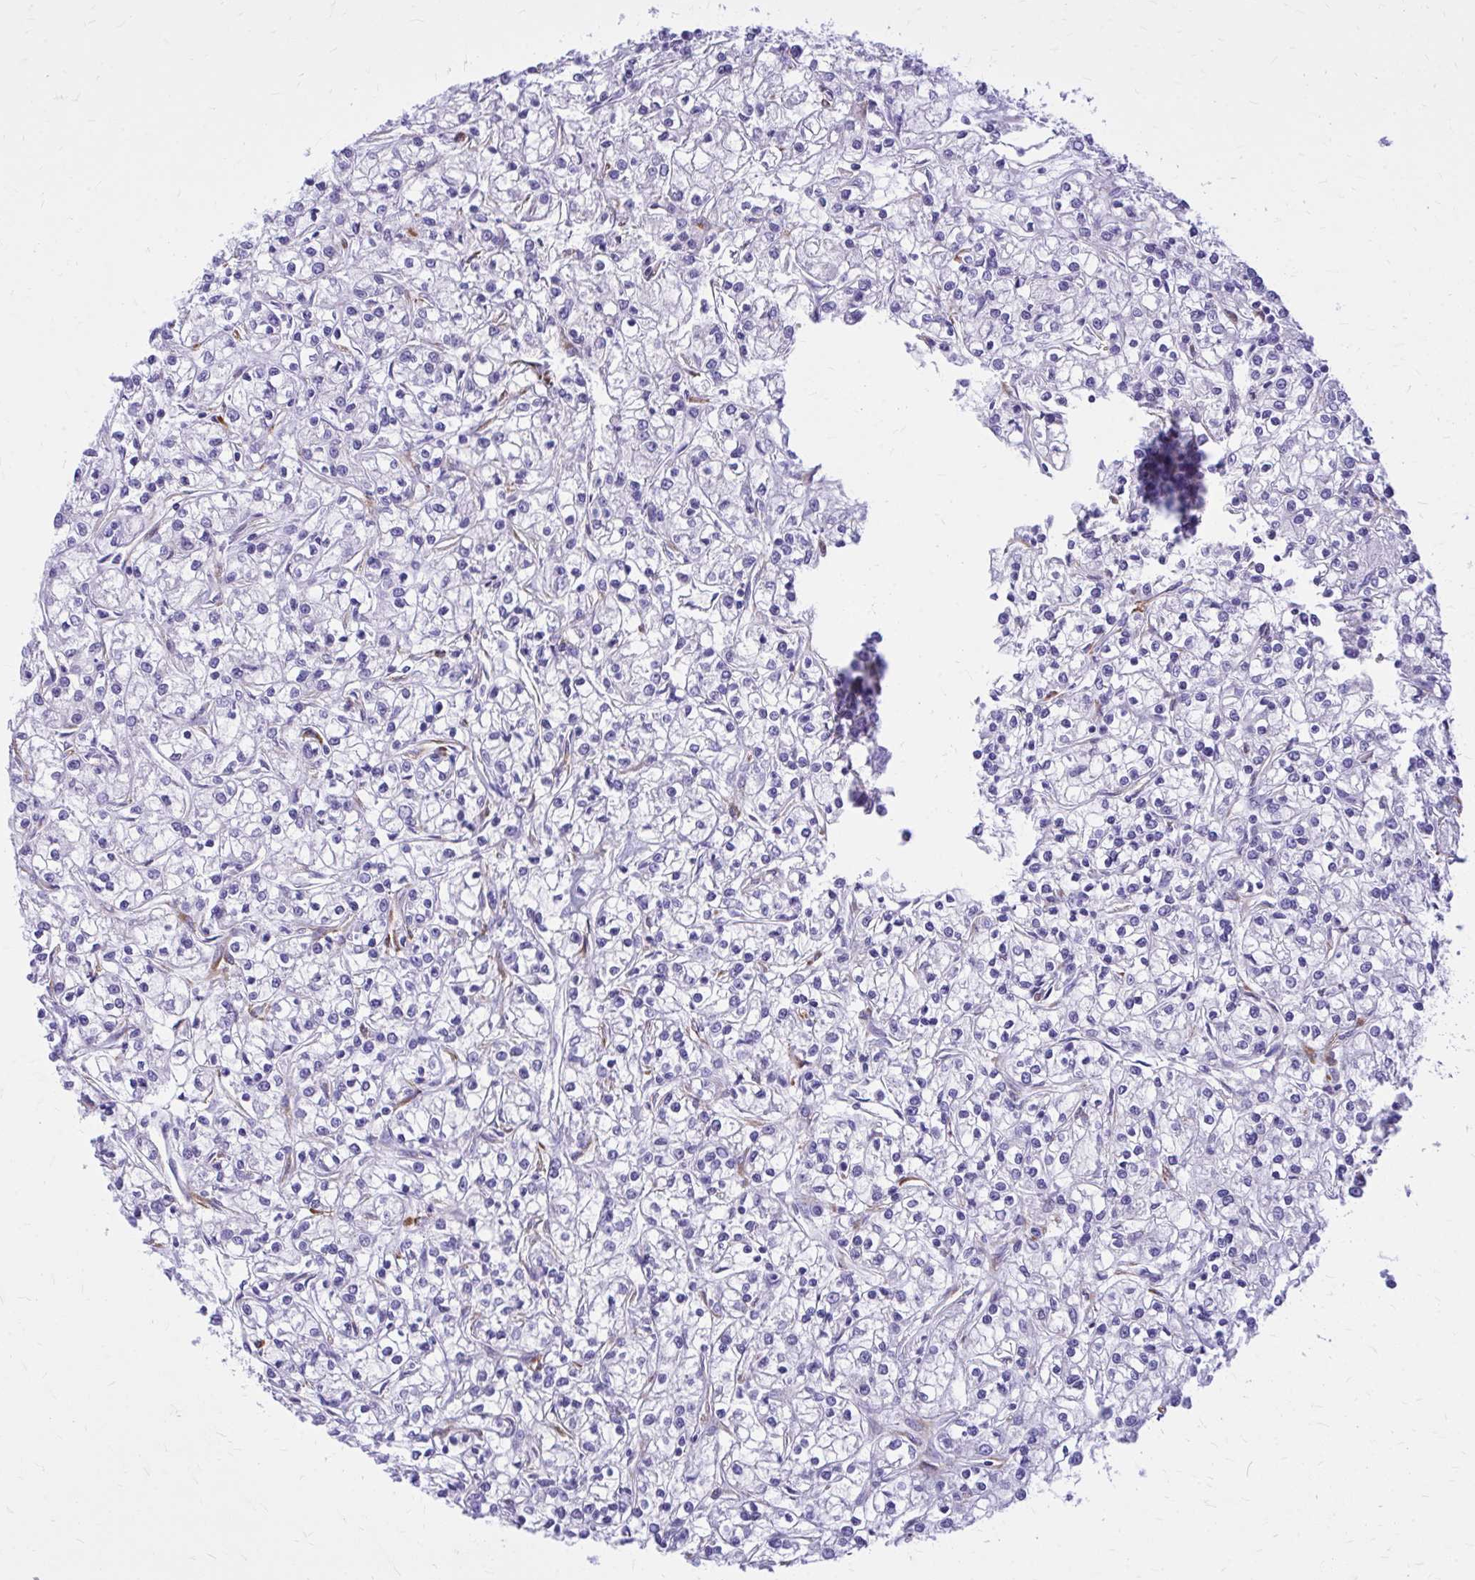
{"staining": {"intensity": "negative", "quantity": "none", "location": "none"}, "tissue": "renal cancer", "cell_type": "Tumor cells", "image_type": "cancer", "snomed": [{"axis": "morphology", "description": "Adenocarcinoma, NOS"}, {"axis": "topography", "description": "Kidney"}], "caption": "Renal cancer was stained to show a protein in brown. There is no significant staining in tumor cells. (DAB (3,3'-diaminobenzidine) IHC with hematoxylin counter stain).", "gene": "EPB41L1", "patient": {"sex": "female", "age": 59}}